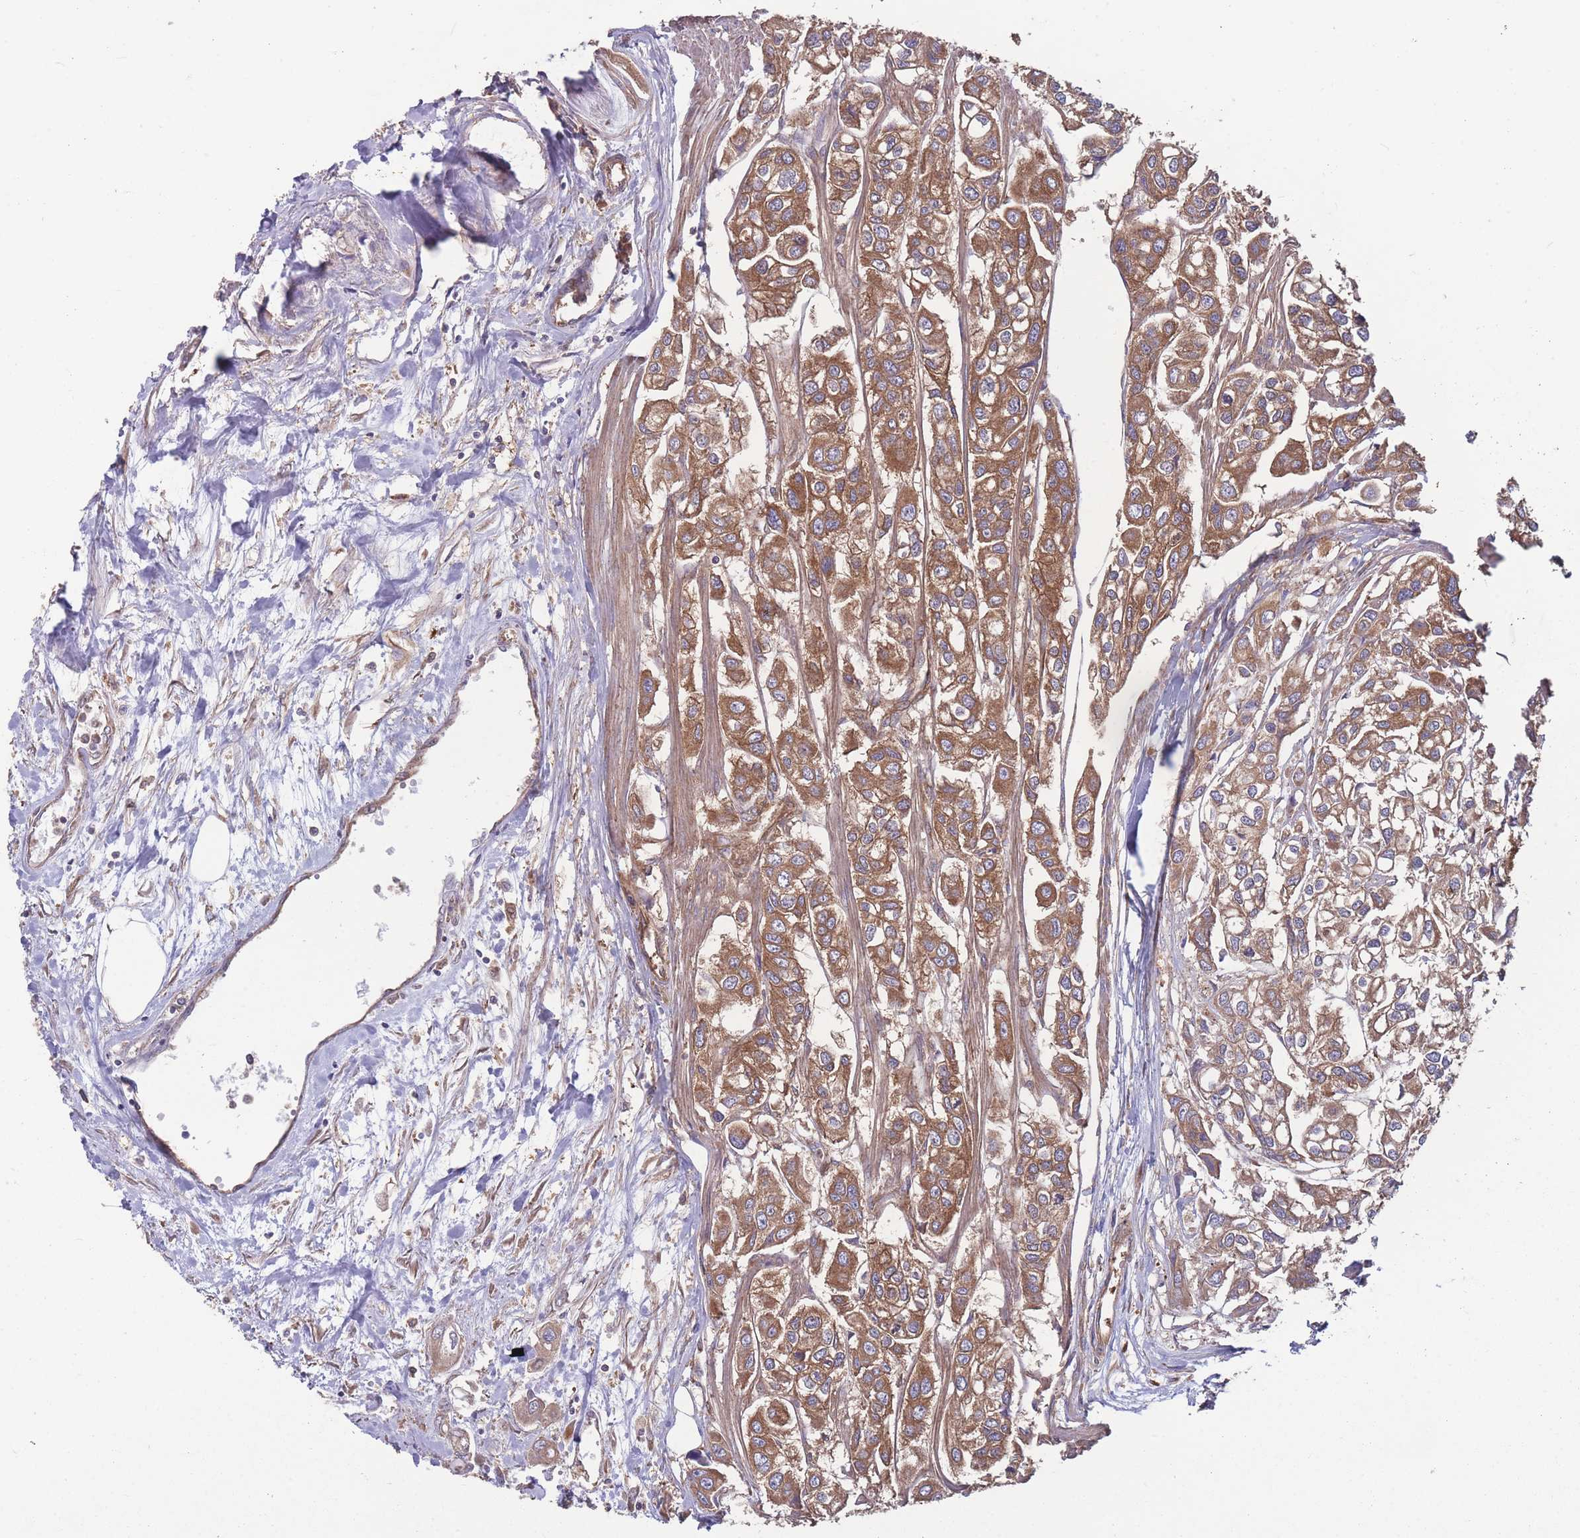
{"staining": {"intensity": "moderate", "quantity": ">75%", "location": "cytoplasmic/membranous"}, "tissue": "urothelial cancer", "cell_type": "Tumor cells", "image_type": "cancer", "snomed": [{"axis": "morphology", "description": "Urothelial carcinoma, High grade"}, {"axis": "topography", "description": "Urinary bladder"}], "caption": "The histopathology image exhibits immunohistochemical staining of urothelial cancer. There is moderate cytoplasmic/membranous staining is present in approximately >75% of tumor cells.", "gene": "ZPR1", "patient": {"sex": "male", "age": 67}}